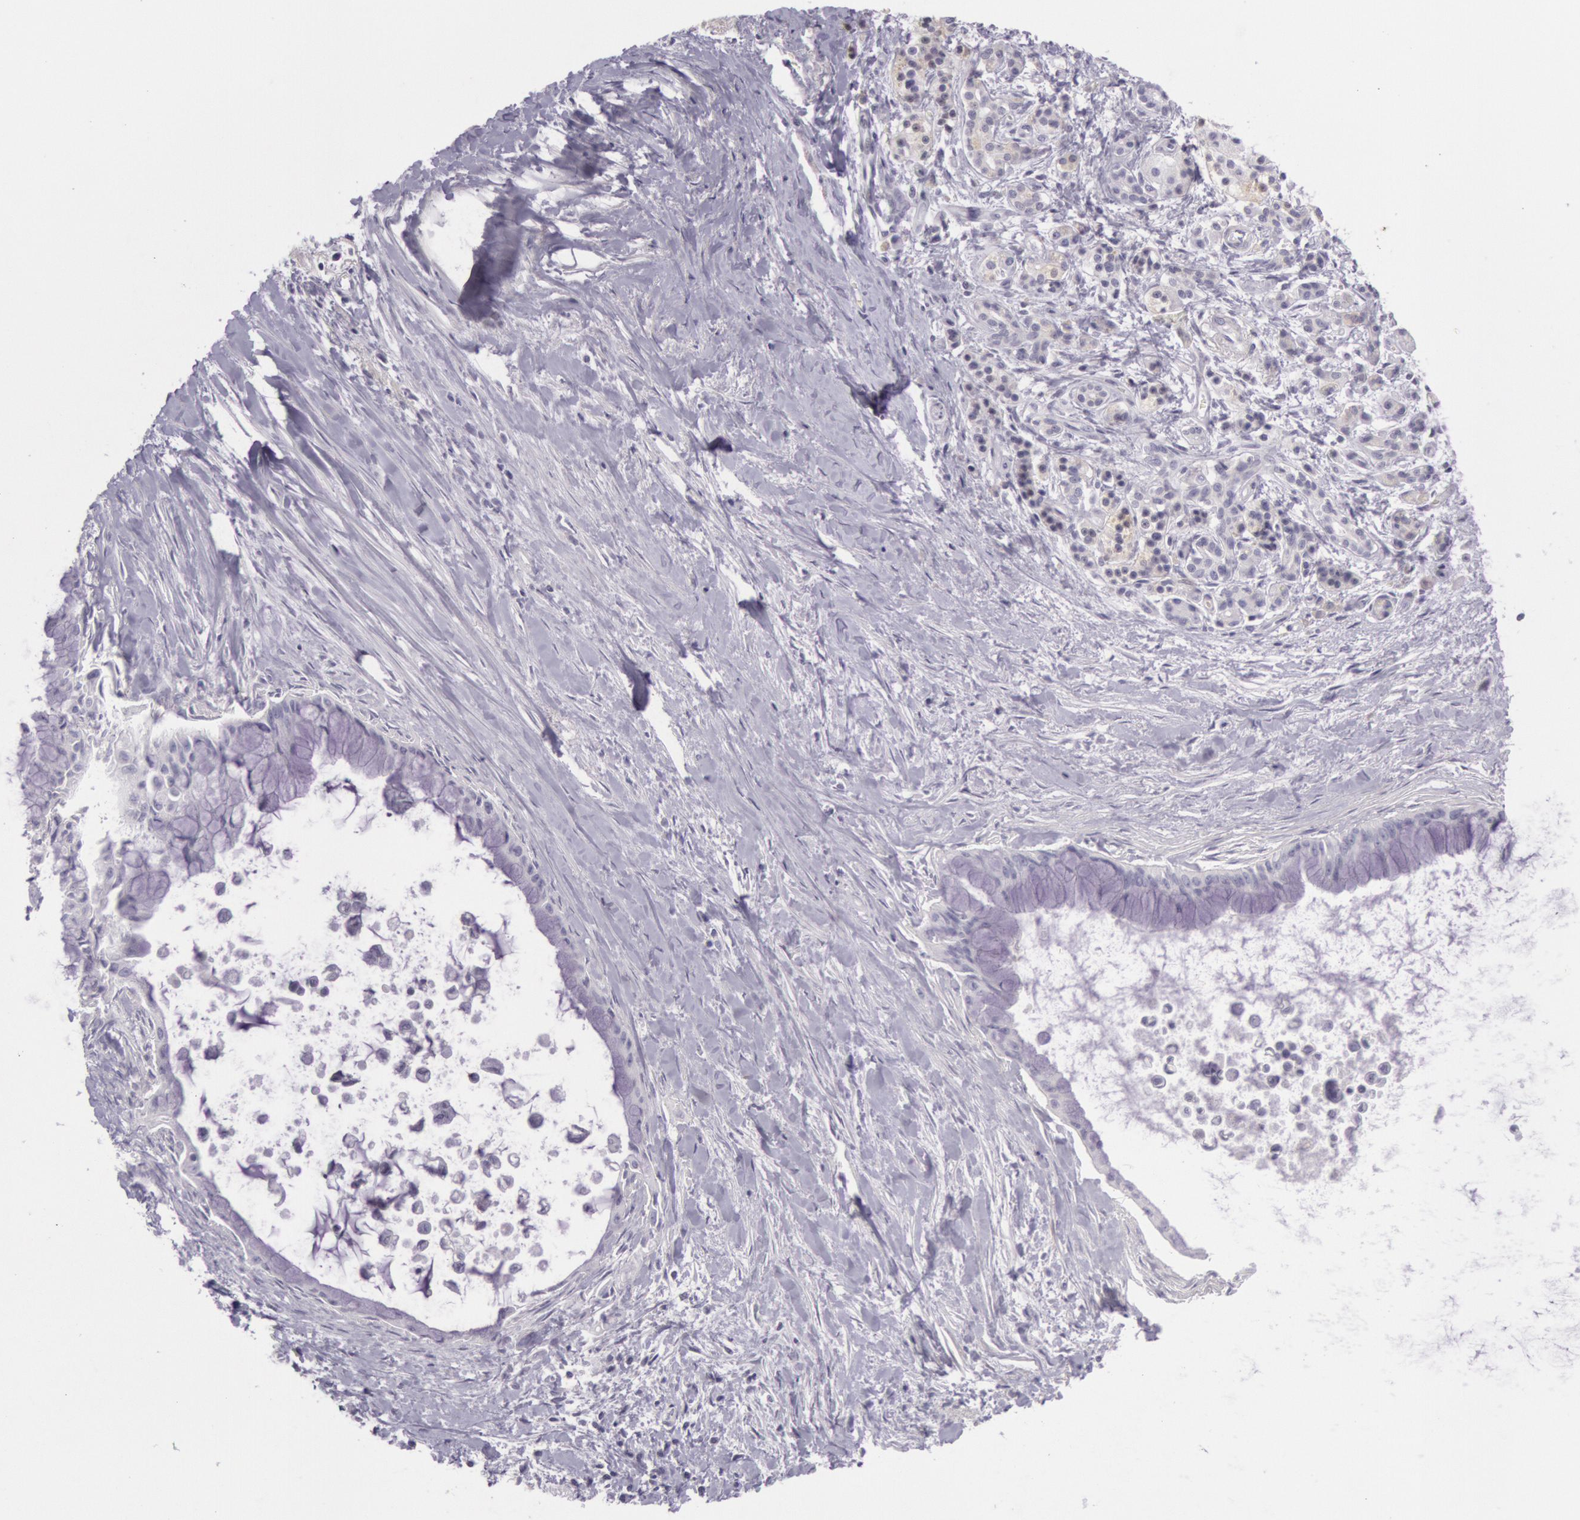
{"staining": {"intensity": "negative", "quantity": "none", "location": "none"}, "tissue": "pancreatic cancer", "cell_type": "Tumor cells", "image_type": "cancer", "snomed": [{"axis": "morphology", "description": "Adenocarcinoma, NOS"}, {"axis": "topography", "description": "Pancreas"}], "caption": "Immunohistochemistry (IHC) of human pancreatic adenocarcinoma displays no expression in tumor cells.", "gene": "CKB", "patient": {"sex": "male", "age": 59}}